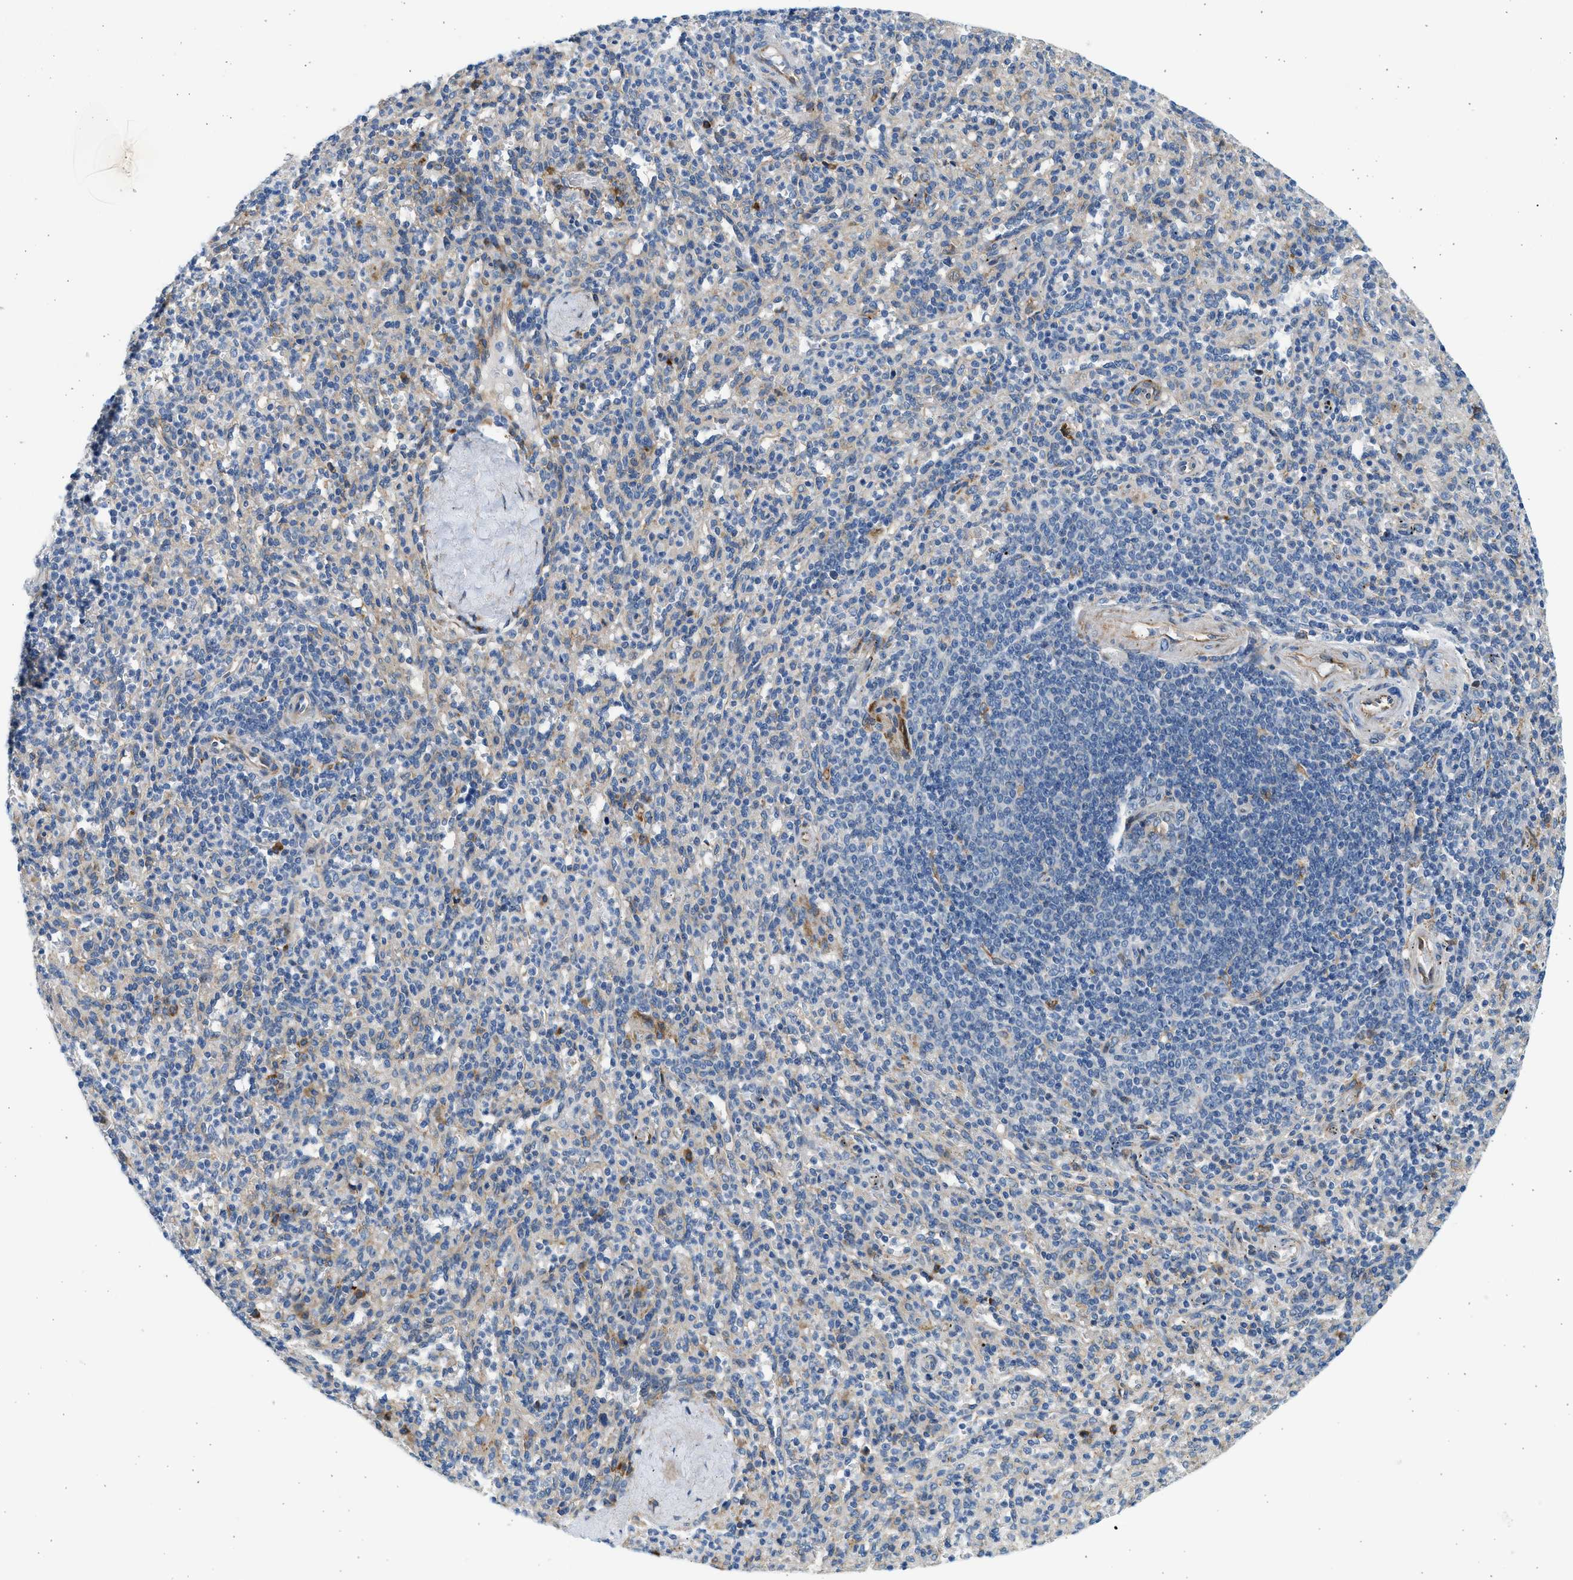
{"staining": {"intensity": "negative", "quantity": "none", "location": "none"}, "tissue": "spleen", "cell_type": "Cells in red pulp", "image_type": "normal", "snomed": [{"axis": "morphology", "description": "Normal tissue, NOS"}, {"axis": "topography", "description": "Spleen"}], "caption": "High magnification brightfield microscopy of benign spleen stained with DAB (brown) and counterstained with hematoxylin (blue): cells in red pulp show no significant positivity. (DAB (3,3'-diaminobenzidine) immunohistochemistry (IHC) visualized using brightfield microscopy, high magnification).", "gene": "CNTN6", "patient": {"sex": "male", "age": 36}}